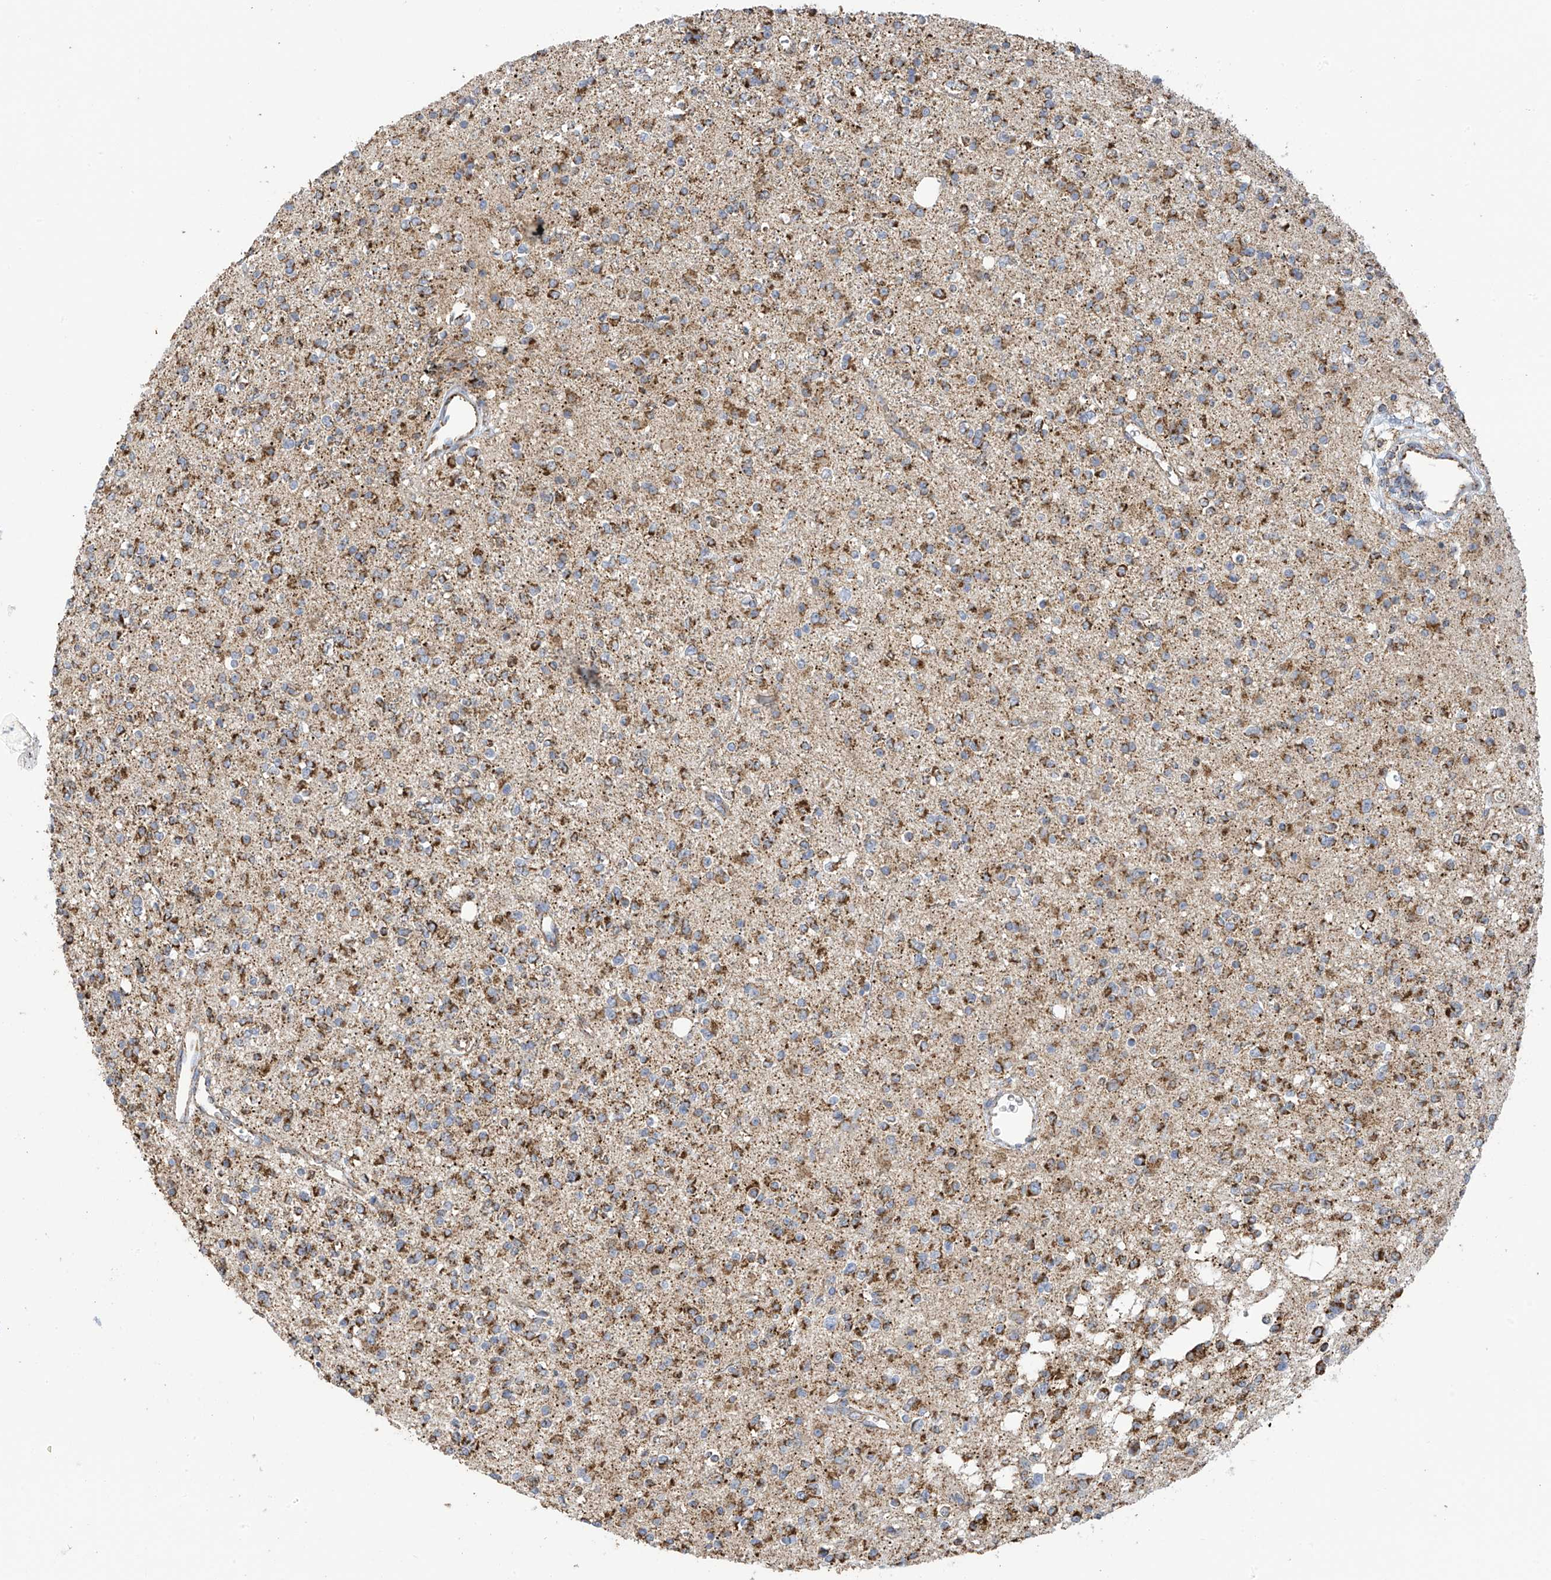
{"staining": {"intensity": "strong", "quantity": ">75%", "location": "cytoplasmic/membranous"}, "tissue": "glioma", "cell_type": "Tumor cells", "image_type": "cancer", "snomed": [{"axis": "morphology", "description": "Glioma, malignant, High grade"}, {"axis": "topography", "description": "Brain"}], "caption": "A high amount of strong cytoplasmic/membranous expression is seen in approximately >75% of tumor cells in glioma tissue.", "gene": "PNPT1", "patient": {"sex": "male", "age": 34}}